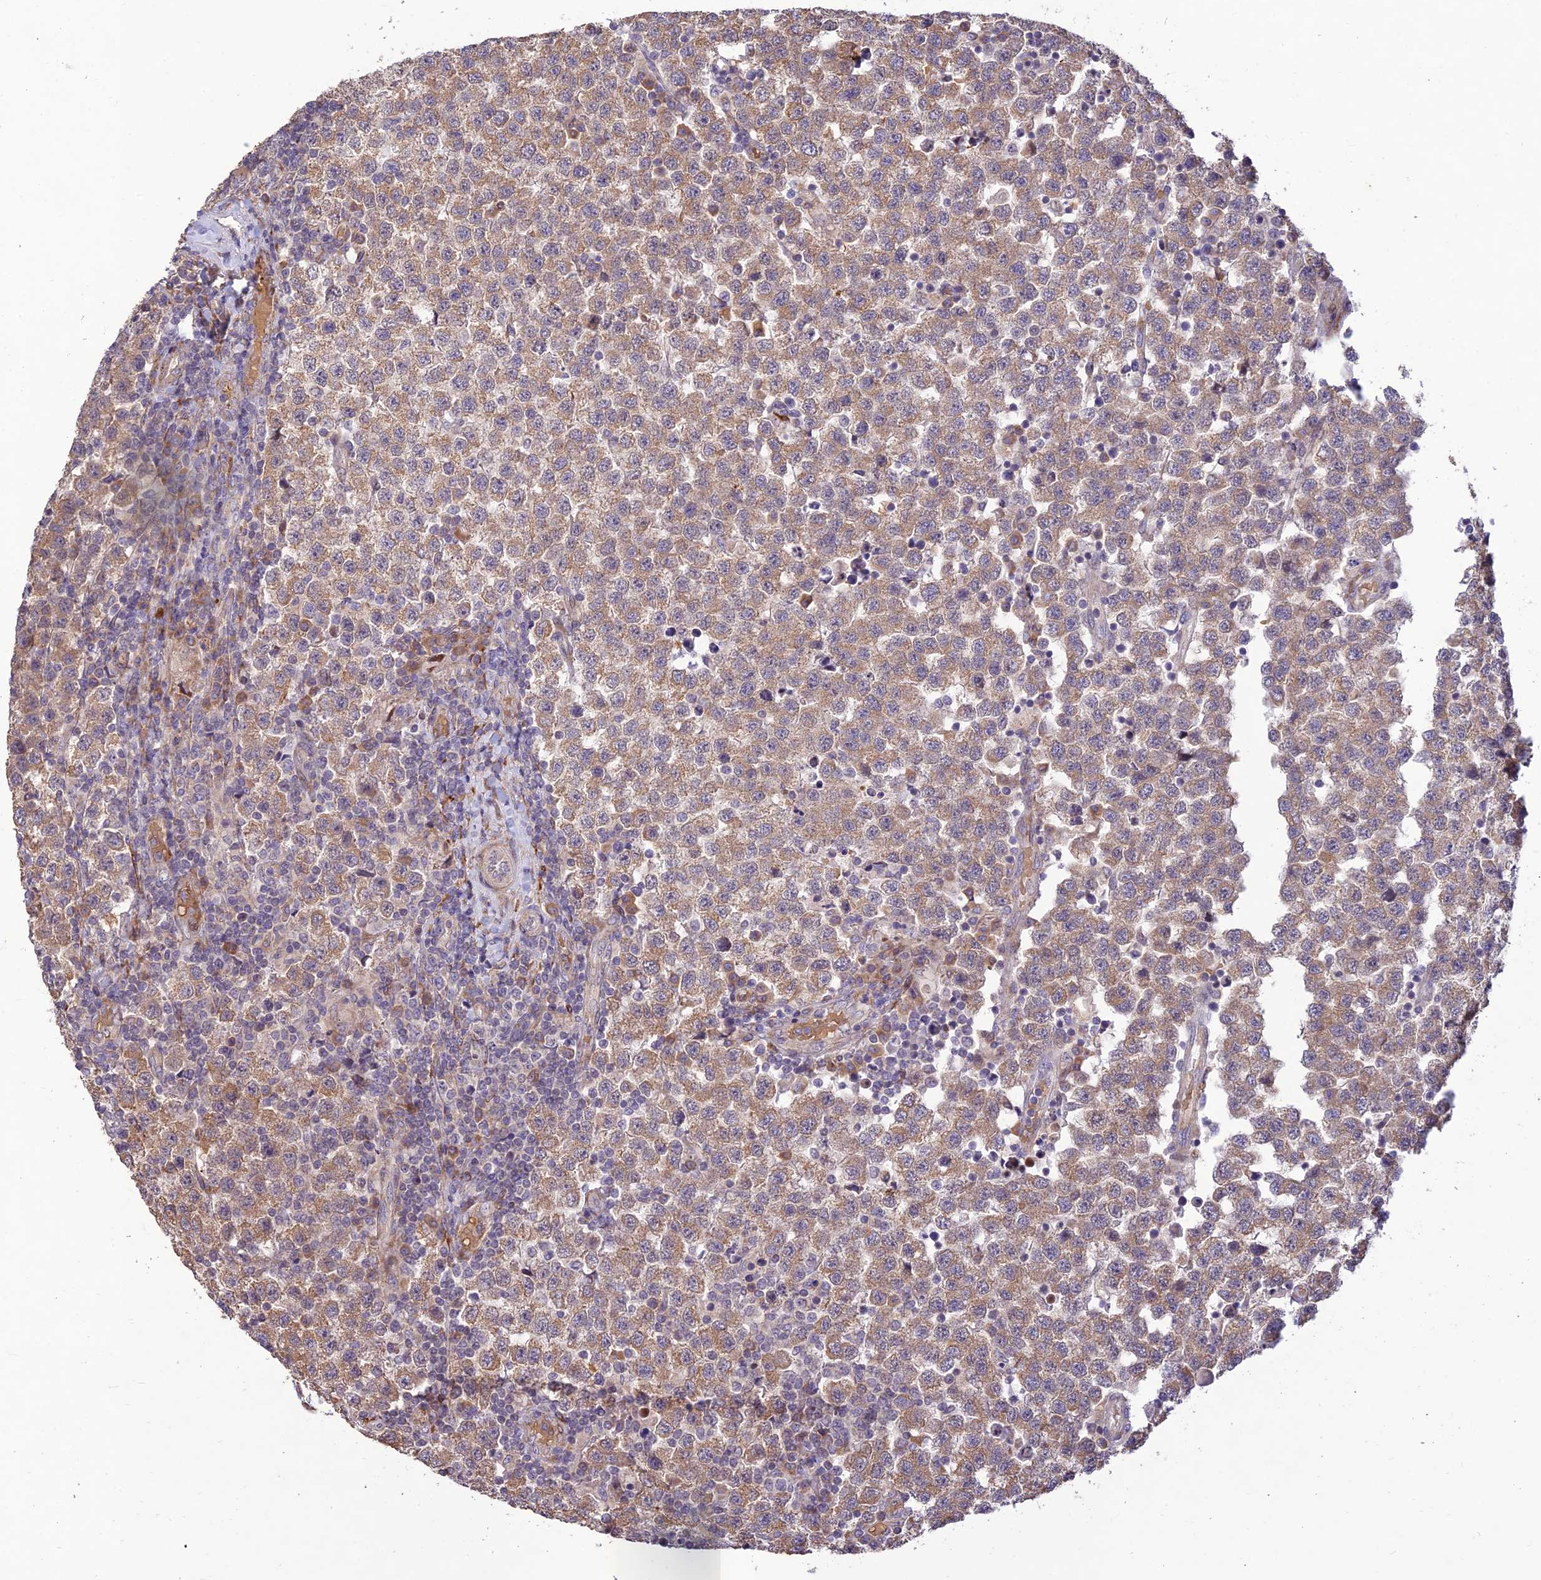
{"staining": {"intensity": "weak", "quantity": ">75%", "location": "cytoplasmic/membranous"}, "tissue": "testis cancer", "cell_type": "Tumor cells", "image_type": "cancer", "snomed": [{"axis": "morphology", "description": "Seminoma, NOS"}, {"axis": "topography", "description": "Testis"}], "caption": "A photomicrograph showing weak cytoplasmic/membranous expression in approximately >75% of tumor cells in testis cancer (seminoma), as visualized by brown immunohistochemical staining.", "gene": "PPP1R11", "patient": {"sex": "male", "age": 34}}